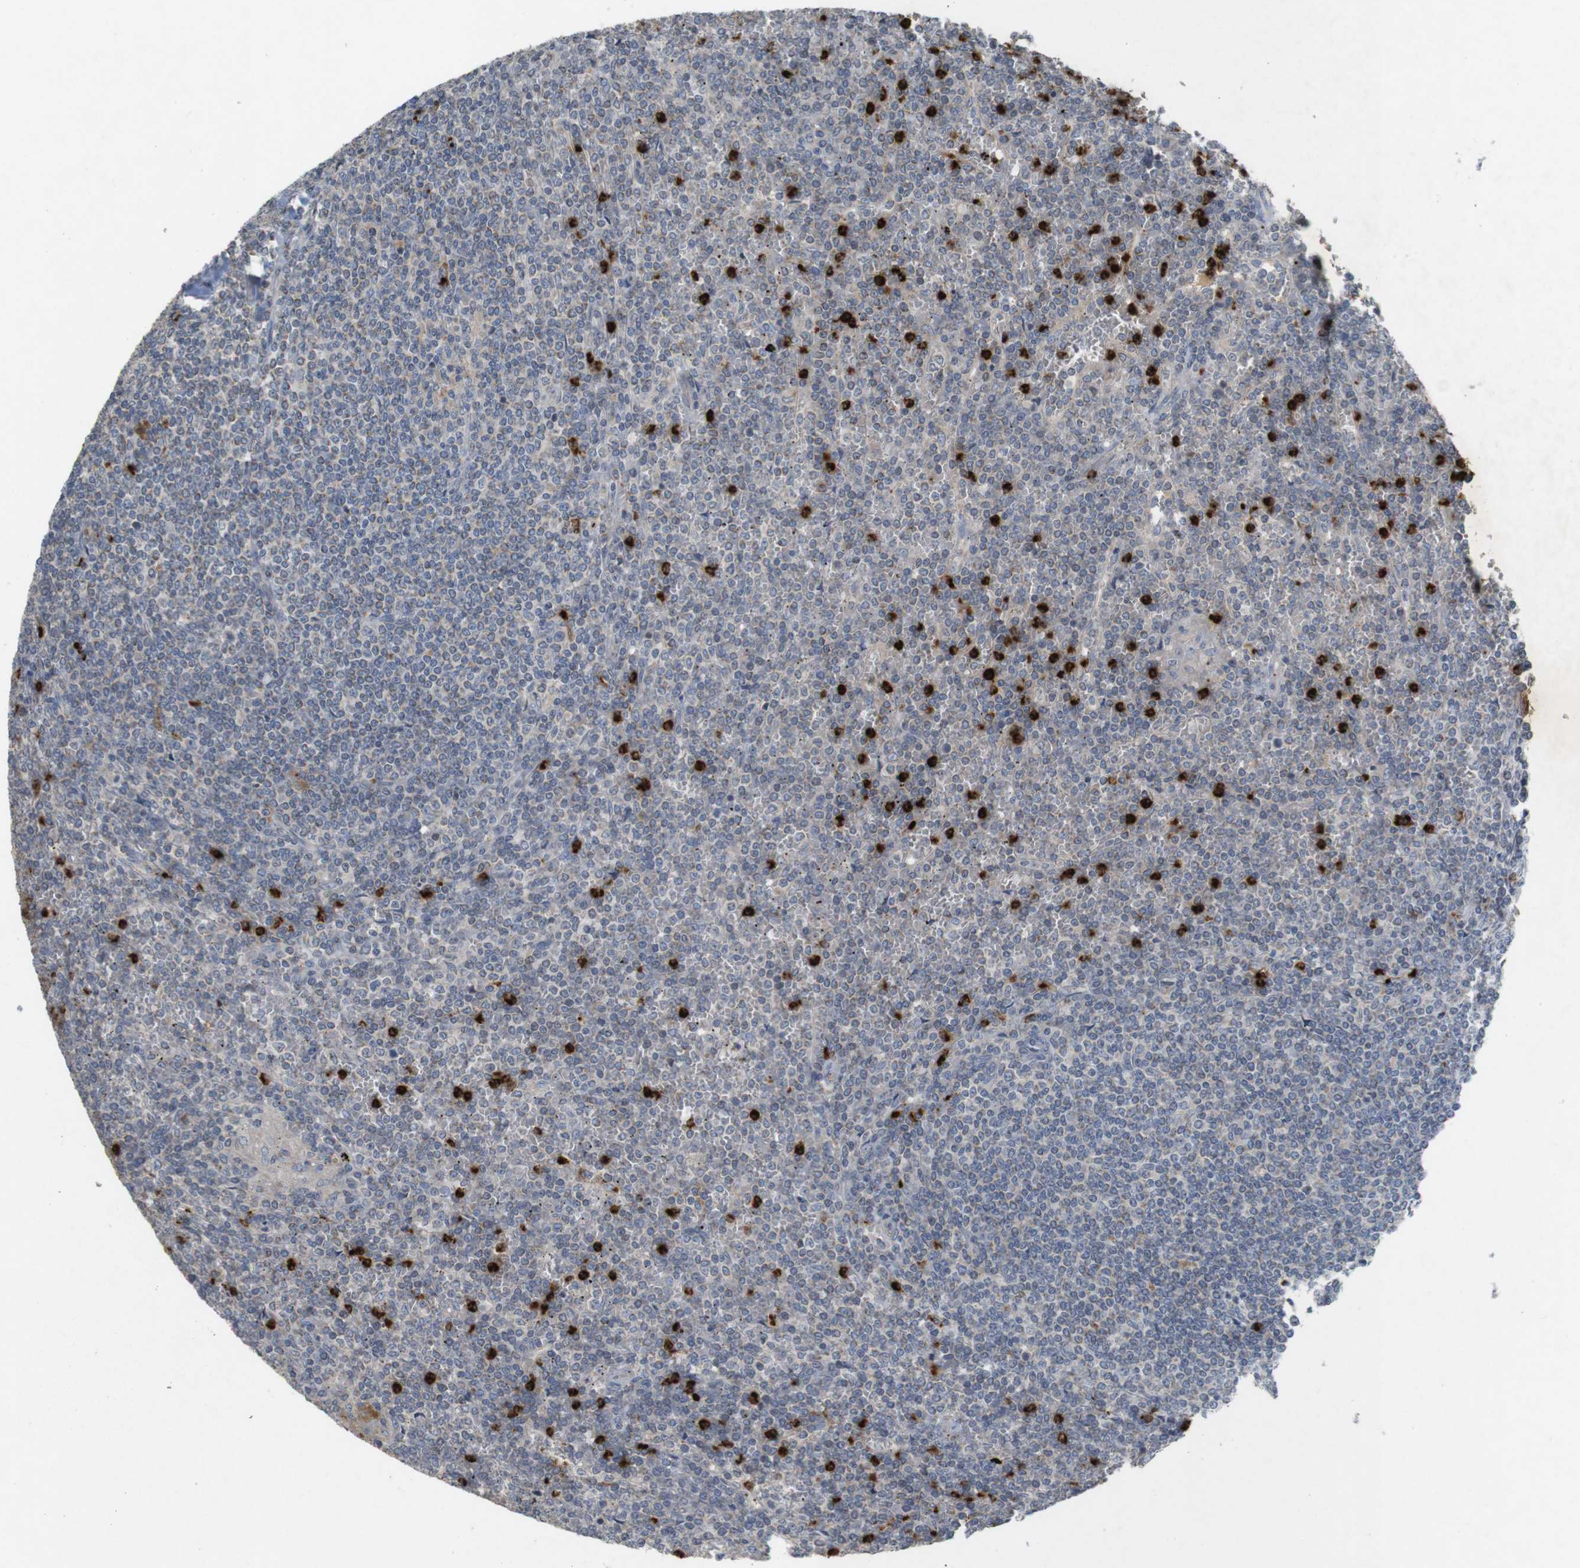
{"staining": {"intensity": "negative", "quantity": "none", "location": "none"}, "tissue": "lymphoma", "cell_type": "Tumor cells", "image_type": "cancer", "snomed": [{"axis": "morphology", "description": "Malignant lymphoma, non-Hodgkin's type, Low grade"}, {"axis": "topography", "description": "Spleen"}], "caption": "Low-grade malignant lymphoma, non-Hodgkin's type was stained to show a protein in brown. There is no significant expression in tumor cells. (Brightfield microscopy of DAB (3,3'-diaminobenzidine) immunohistochemistry at high magnification).", "gene": "TSPAN14", "patient": {"sex": "female", "age": 19}}